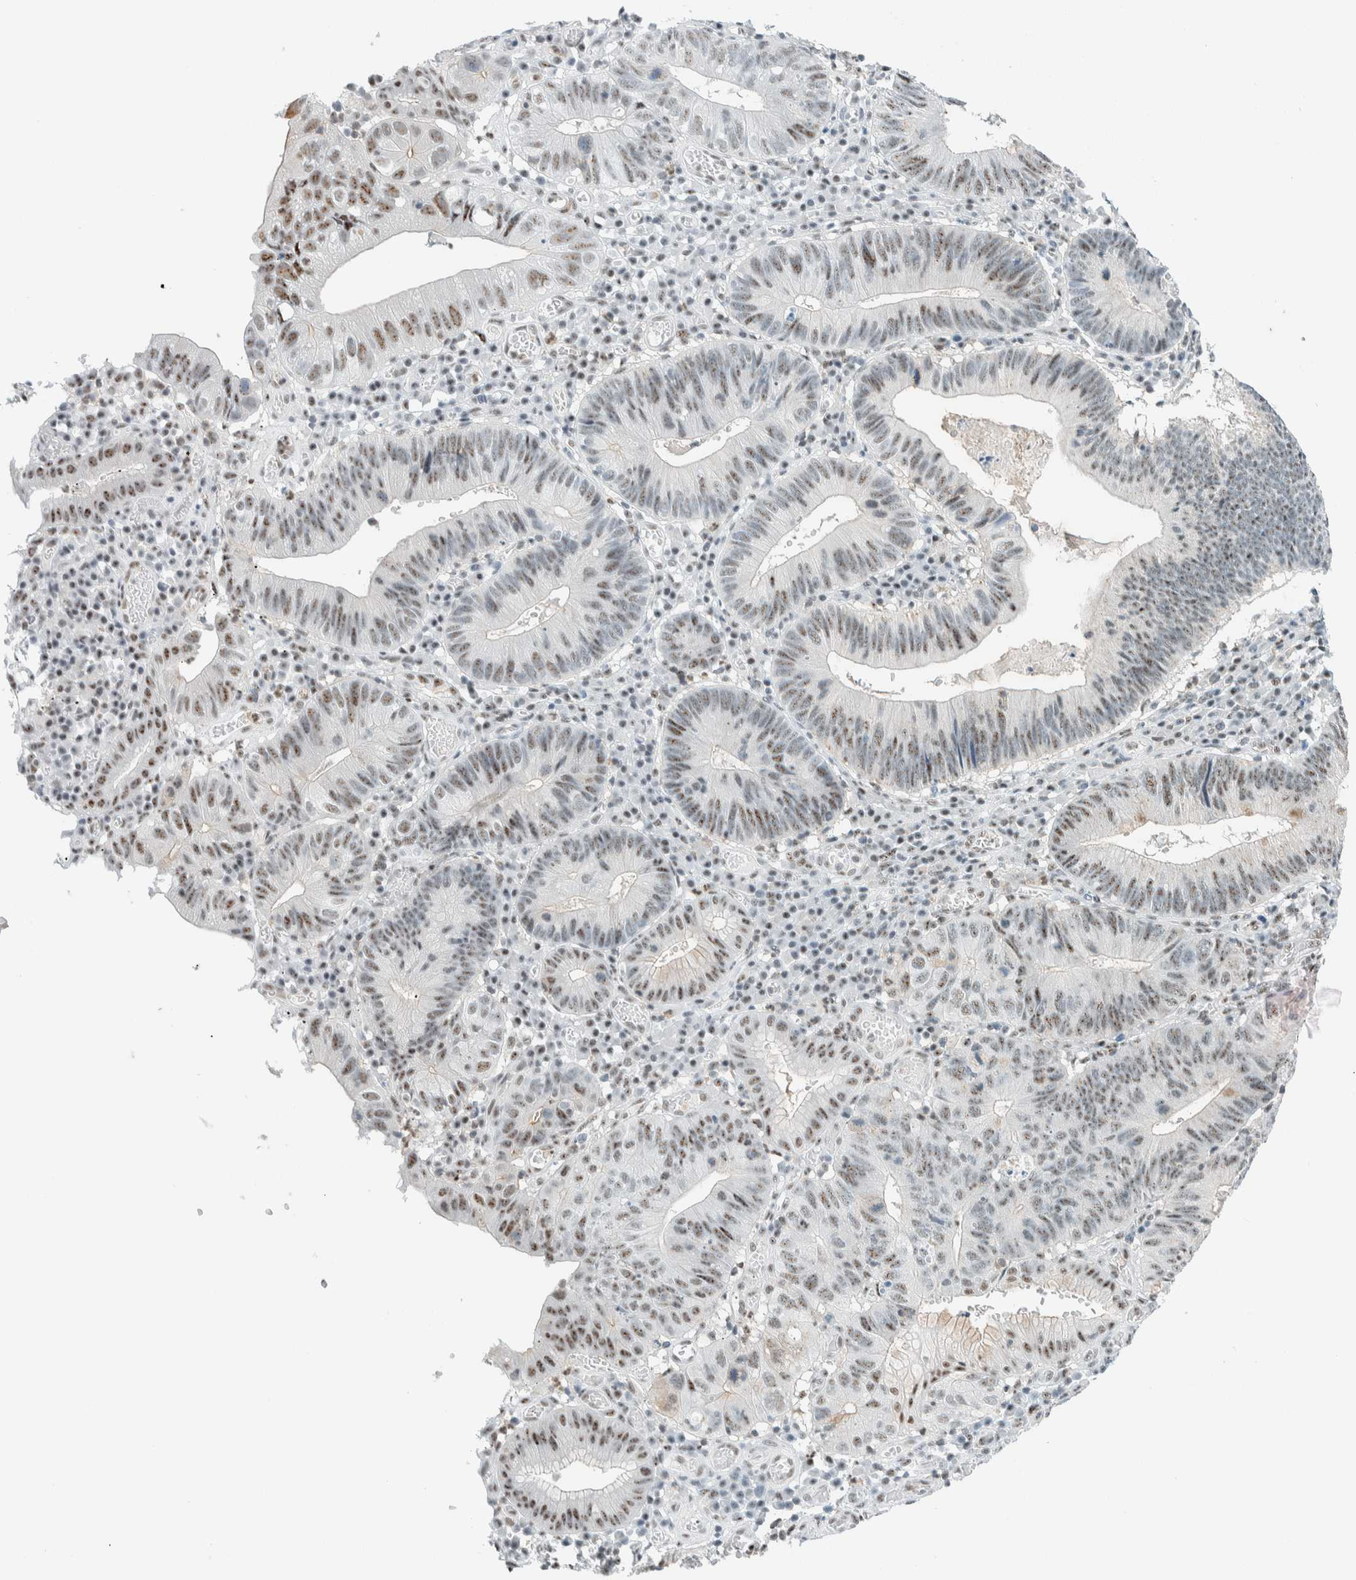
{"staining": {"intensity": "weak", "quantity": "25%-75%", "location": "nuclear"}, "tissue": "stomach cancer", "cell_type": "Tumor cells", "image_type": "cancer", "snomed": [{"axis": "morphology", "description": "Adenocarcinoma, NOS"}, {"axis": "topography", "description": "Stomach"}], "caption": "Stomach cancer (adenocarcinoma) was stained to show a protein in brown. There is low levels of weak nuclear expression in about 25%-75% of tumor cells.", "gene": "CYSRT1", "patient": {"sex": "male", "age": 59}}